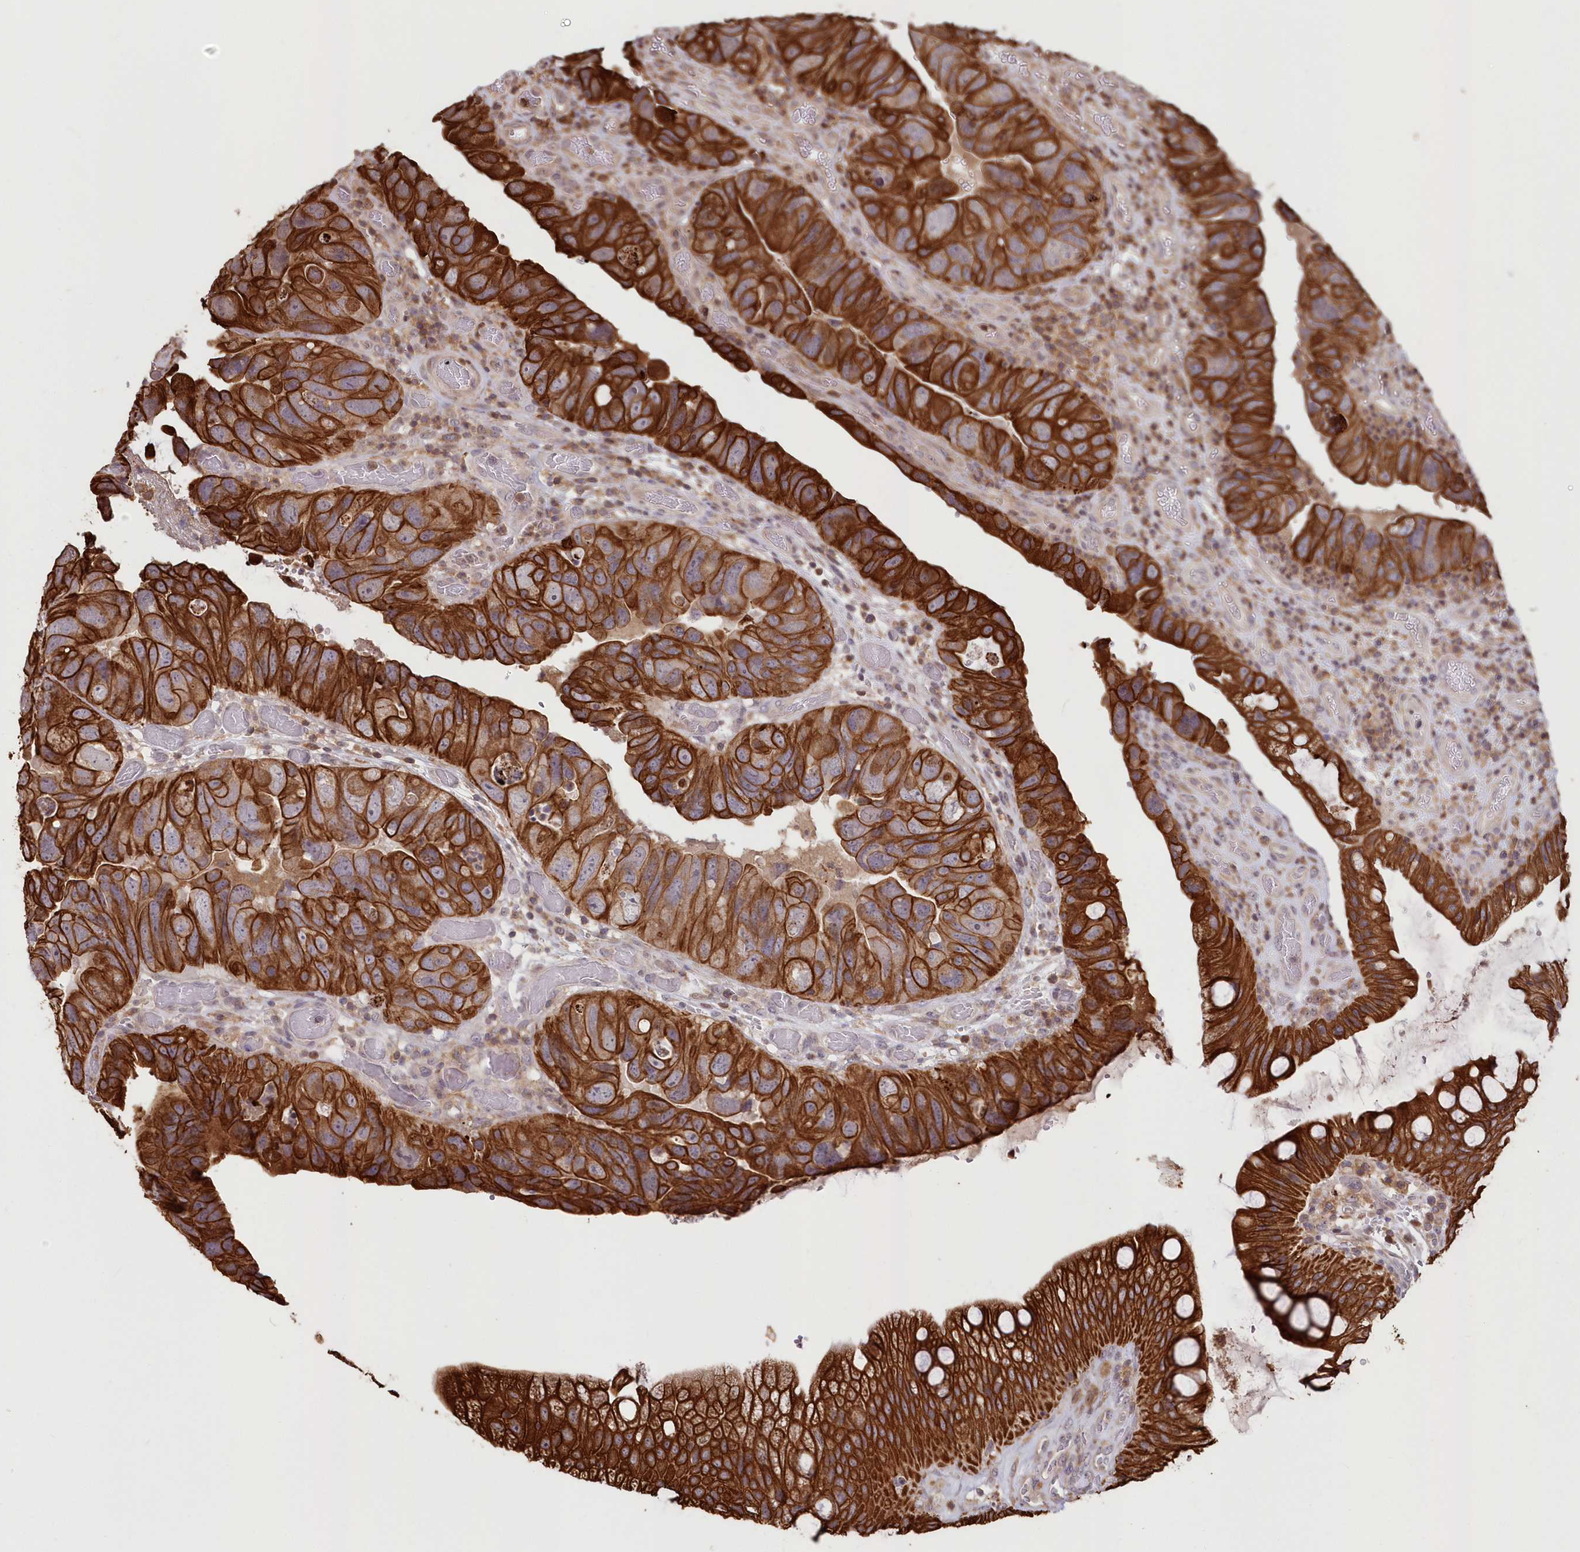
{"staining": {"intensity": "strong", "quantity": ">75%", "location": "cytoplasmic/membranous"}, "tissue": "colorectal cancer", "cell_type": "Tumor cells", "image_type": "cancer", "snomed": [{"axis": "morphology", "description": "Adenocarcinoma, NOS"}, {"axis": "topography", "description": "Rectum"}], "caption": "This is a photomicrograph of IHC staining of adenocarcinoma (colorectal), which shows strong positivity in the cytoplasmic/membranous of tumor cells.", "gene": "SNED1", "patient": {"sex": "male", "age": 63}}